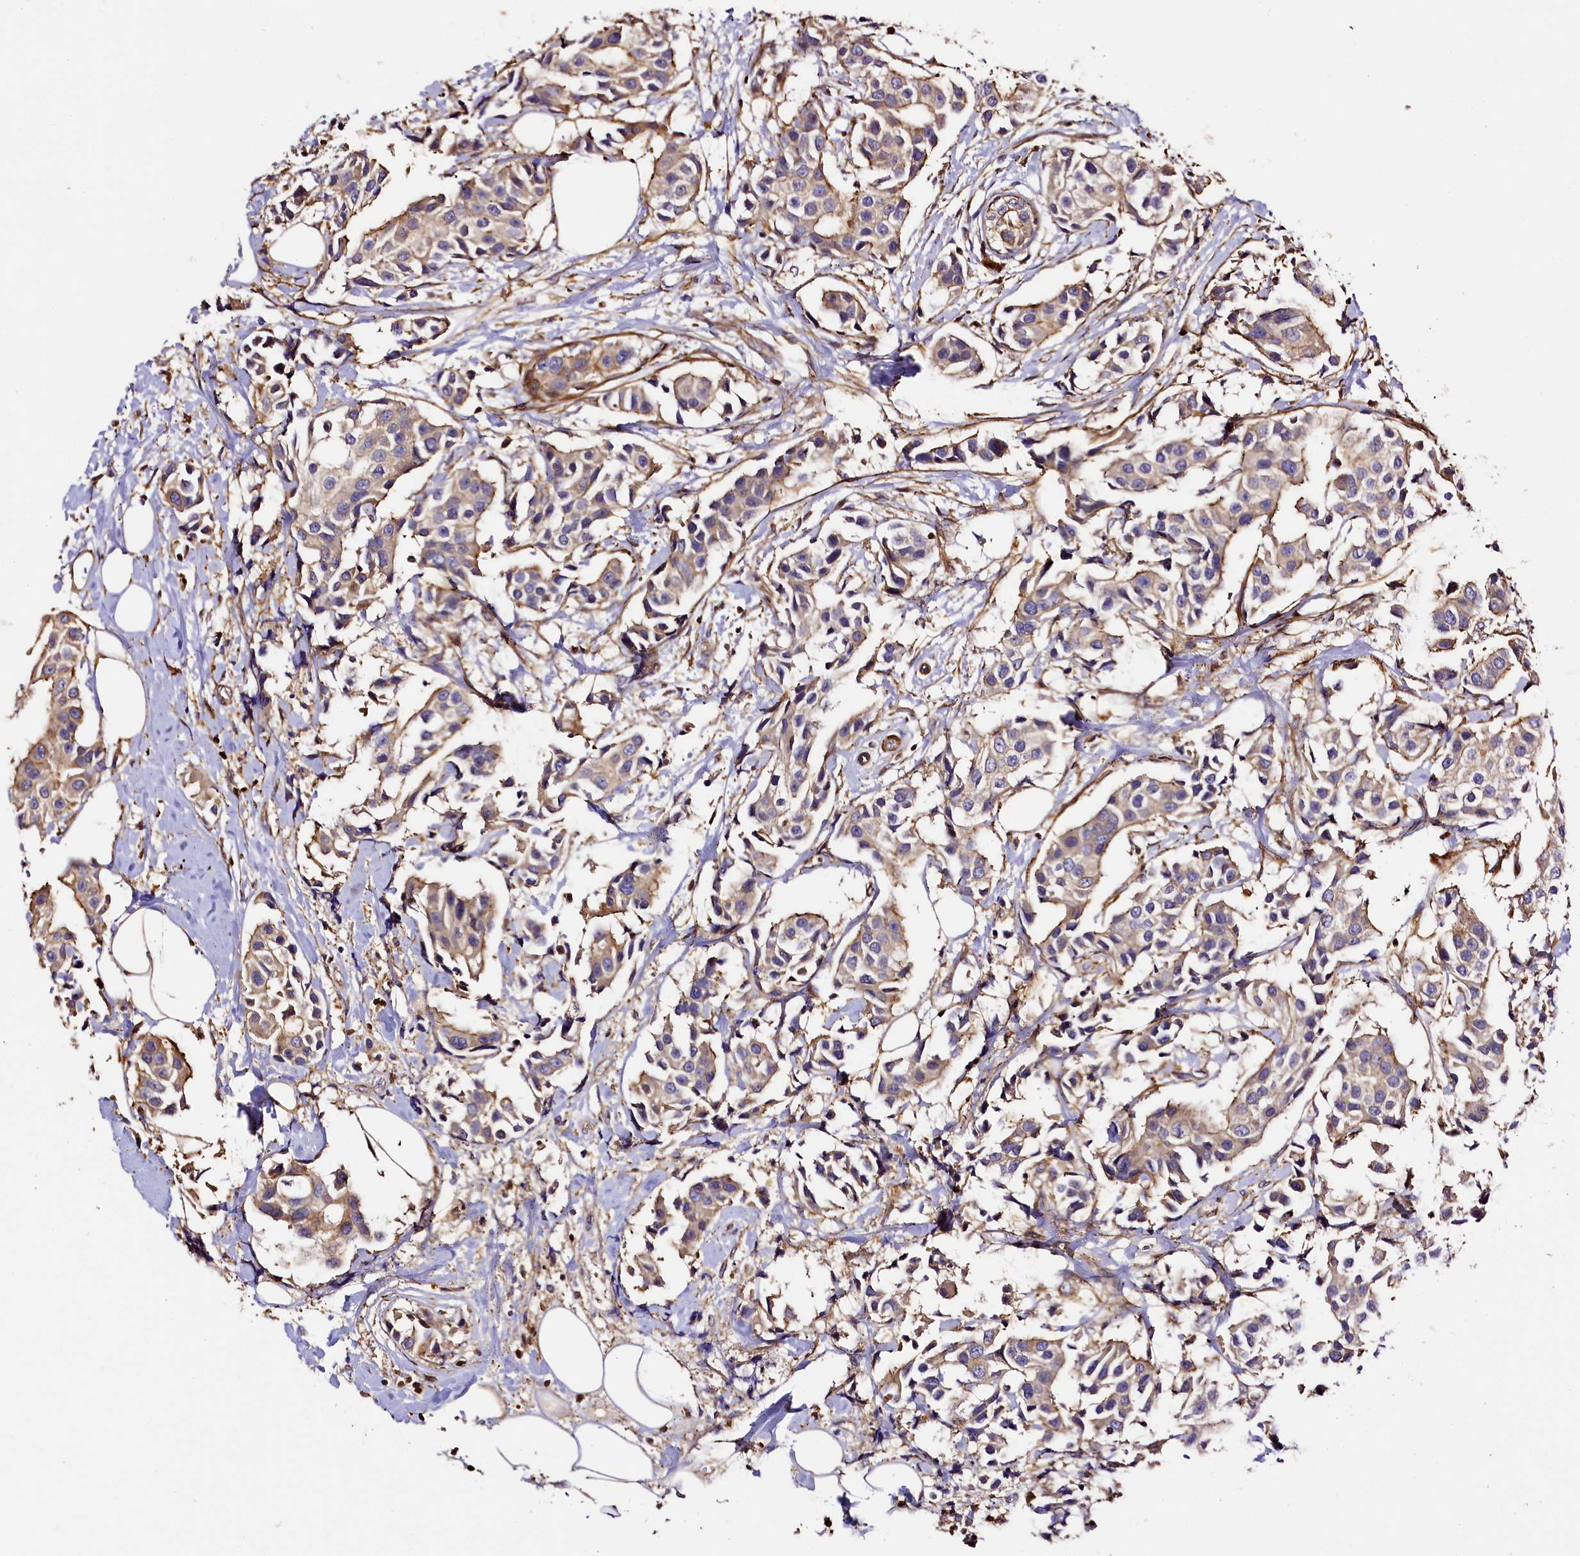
{"staining": {"intensity": "weak", "quantity": ">75%", "location": "cytoplasmic/membranous"}, "tissue": "breast cancer", "cell_type": "Tumor cells", "image_type": "cancer", "snomed": [{"axis": "morphology", "description": "Normal tissue, NOS"}, {"axis": "morphology", "description": "Duct carcinoma"}, {"axis": "topography", "description": "Breast"}], "caption": "Immunohistochemical staining of breast cancer (infiltrating ductal carcinoma) exhibits weak cytoplasmic/membranous protein staining in about >75% of tumor cells.", "gene": "RAPSN", "patient": {"sex": "female", "age": 39}}